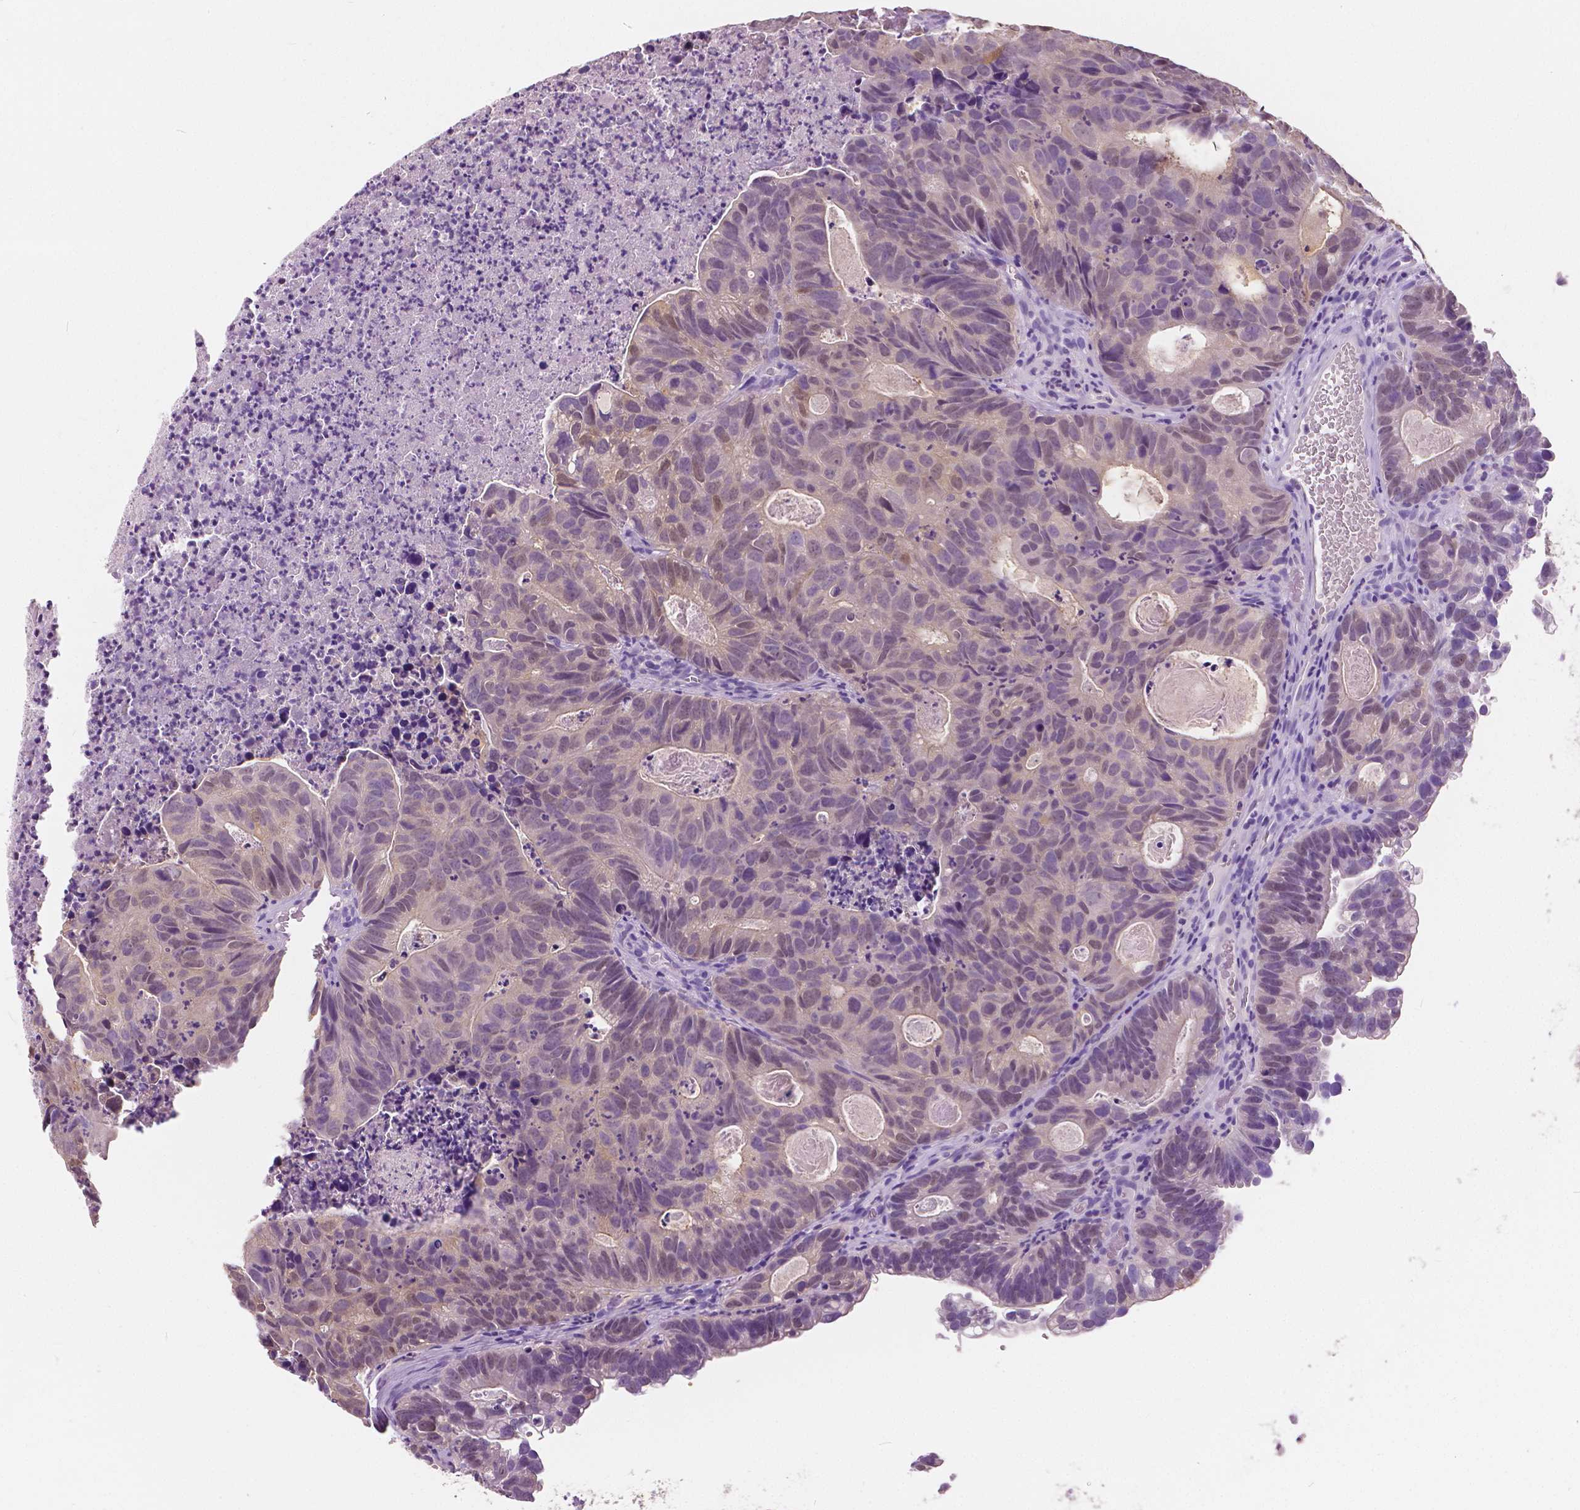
{"staining": {"intensity": "weak", "quantity": "<25%", "location": "nuclear"}, "tissue": "head and neck cancer", "cell_type": "Tumor cells", "image_type": "cancer", "snomed": [{"axis": "morphology", "description": "Adenocarcinoma, NOS"}, {"axis": "topography", "description": "Head-Neck"}], "caption": "High power microscopy micrograph of an IHC micrograph of head and neck cancer, revealing no significant positivity in tumor cells. Nuclei are stained in blue.", "gene": "TKFC", "patient": {"sex": "male", "age": 62}}